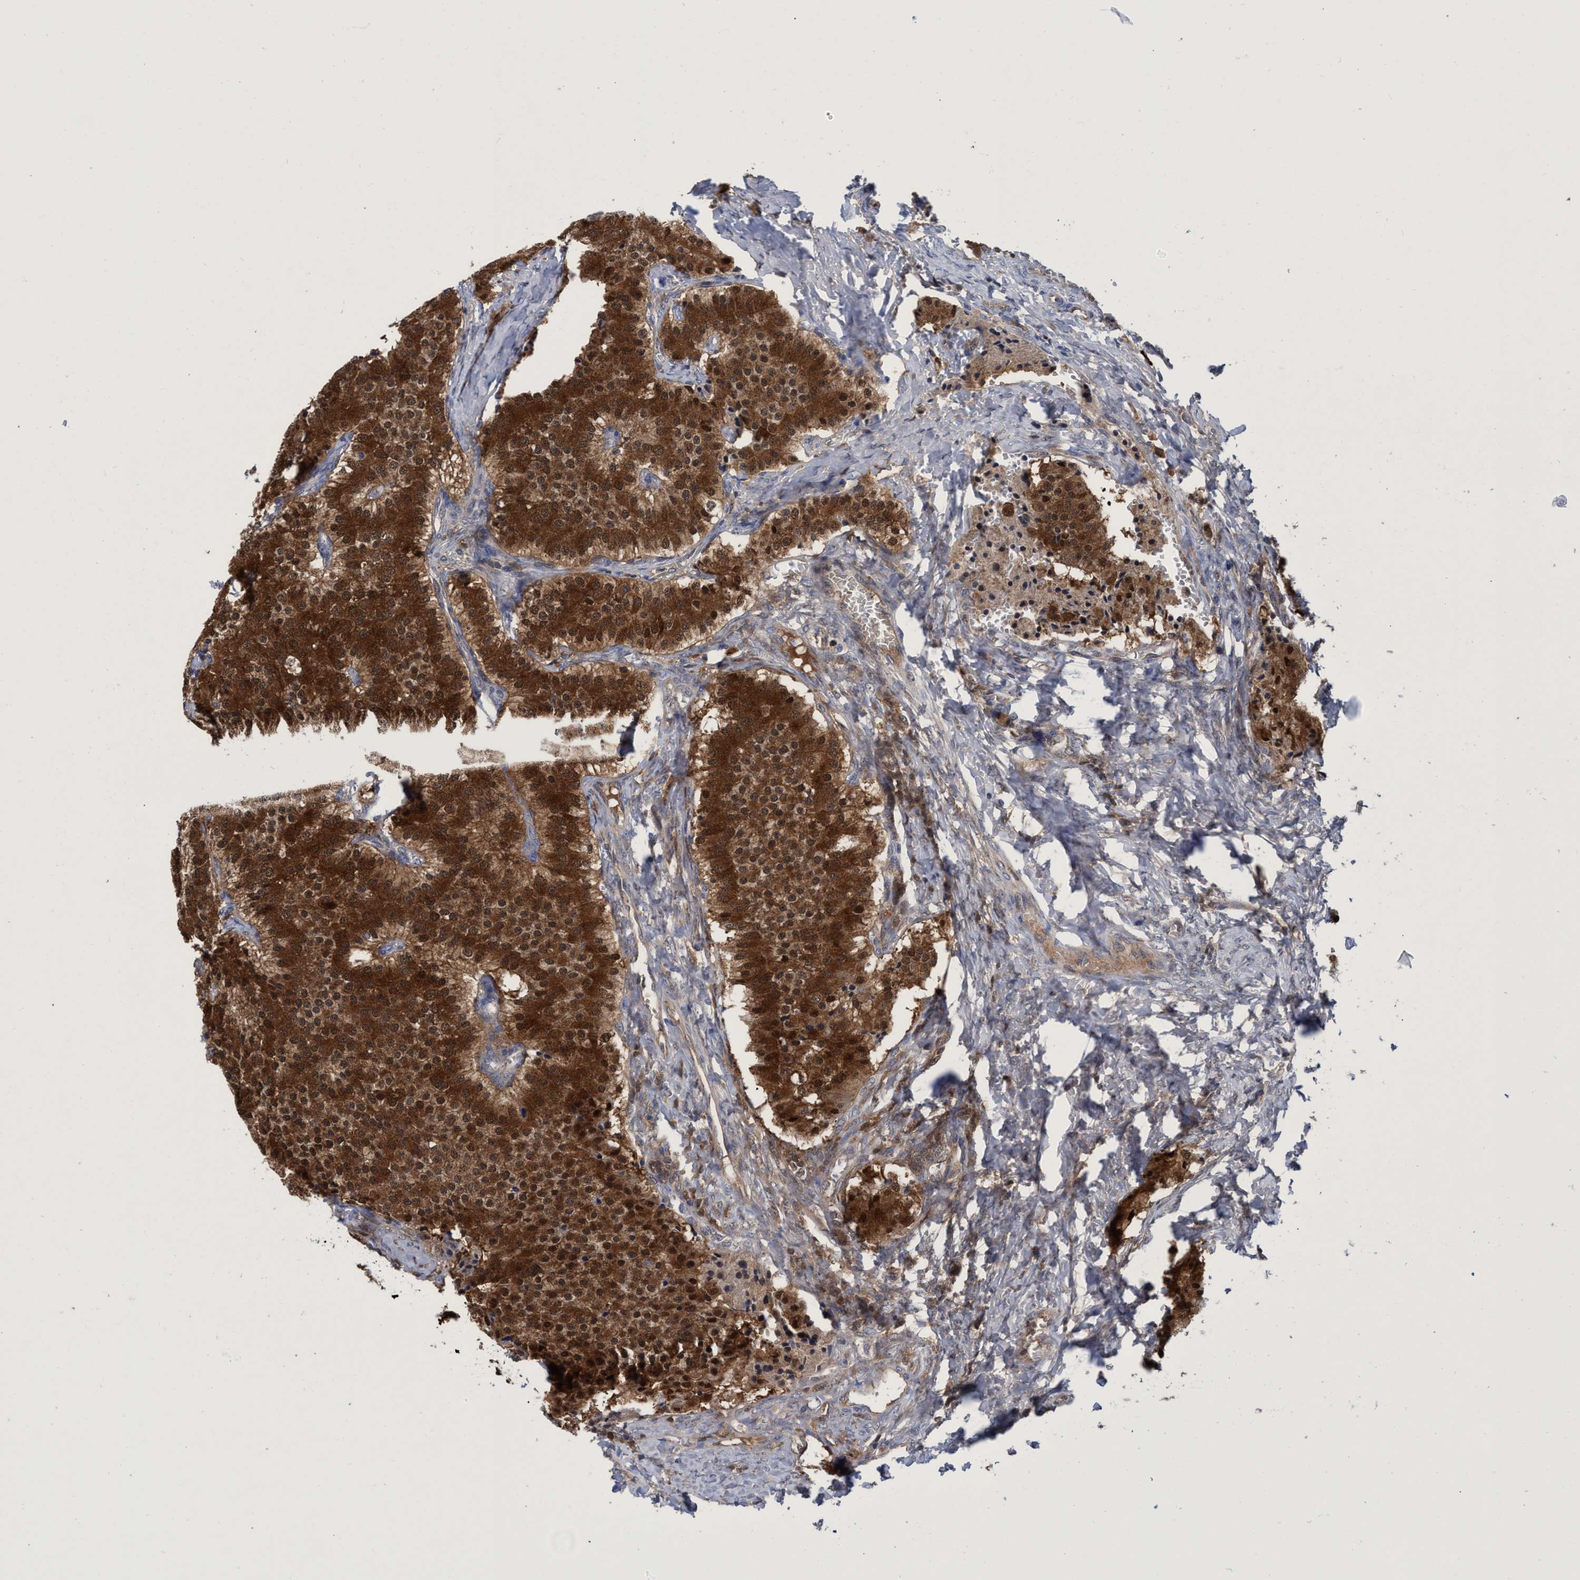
{"staining": {"intensity": "strong", "quantity": ">75%", "location": "cytoplasmic/membranous,nuclear"}, "tissue": "carcinoid", "cell_type": "Tumor cells", "image_type": "cancer", "snomed": [{"axis": "morphology", "description": "Carcinoid, malignant, NOS"}, {"axis": "topography", "description": "Colon"}], "caption": "Immunohistochemistry (IHC) histopathology image of neoplastic tissue: malignant carcinoid stained using IHC displays high levels of strong protein expression localized specifically in the cytoplasmic/membranous and nuclear of tumor cells, appearing as a cytoplasmic/membranous and nuclear brown color.", "gene": "PNPO", "patient": {"sex": "female", "age": 52}}